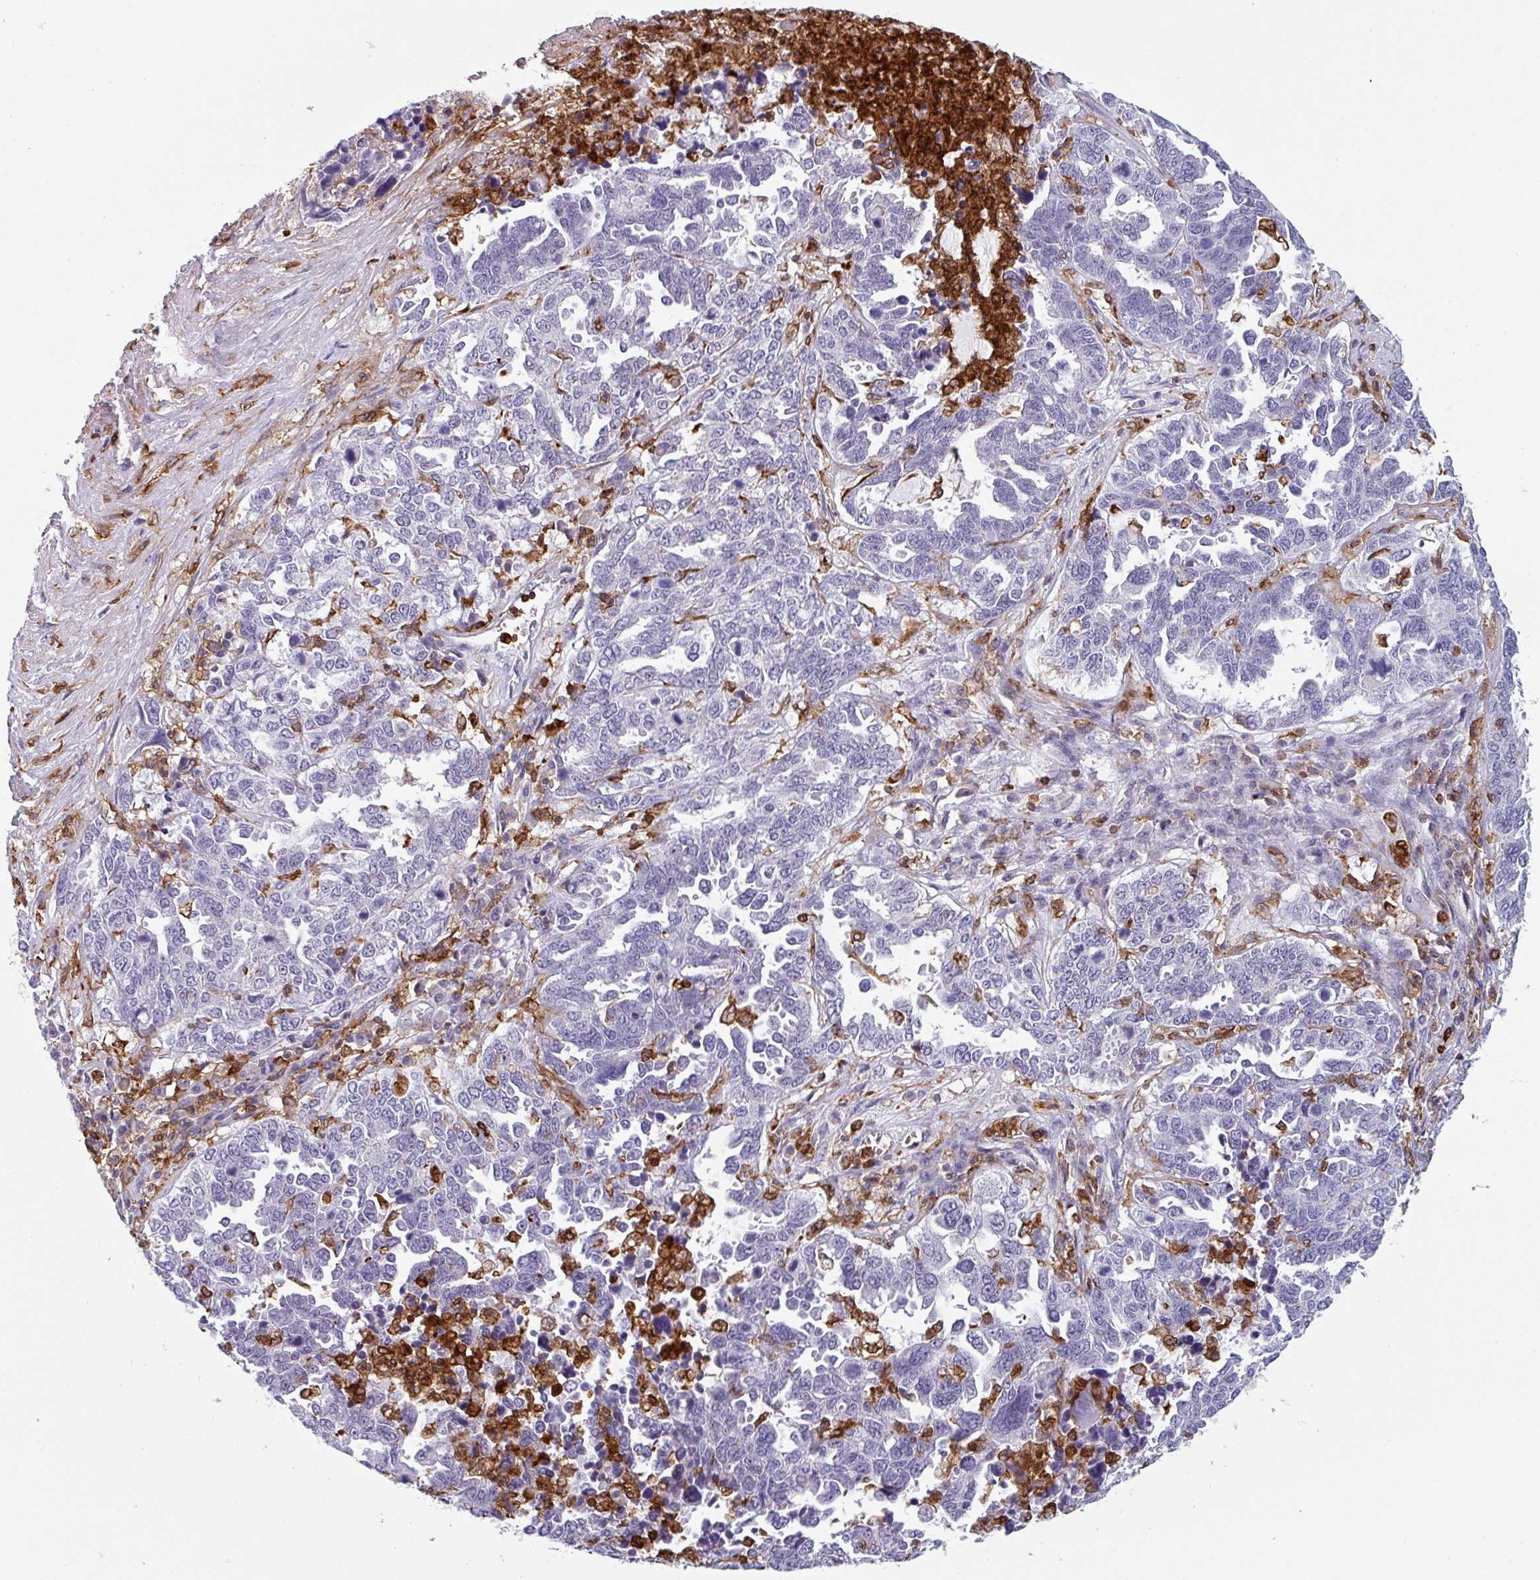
{"staining": {"intensity": "negative", "quantity": "none", "location": "none"}, "tissue": "ovarian cancer", "cell_type": "Tumor cells", "image_type": "cancer", "snomed": [{"axis": "morphology", "description": "Carcinoma, endometroid"}, {"axis": "topography", "description": "Ovary"}], "caption": "Tumor cells are negative for brown protein staining in ovarian endometroid carcinoma.", "gene": "EXOSC5", "patient": {"sex": "female", "age": 62}}